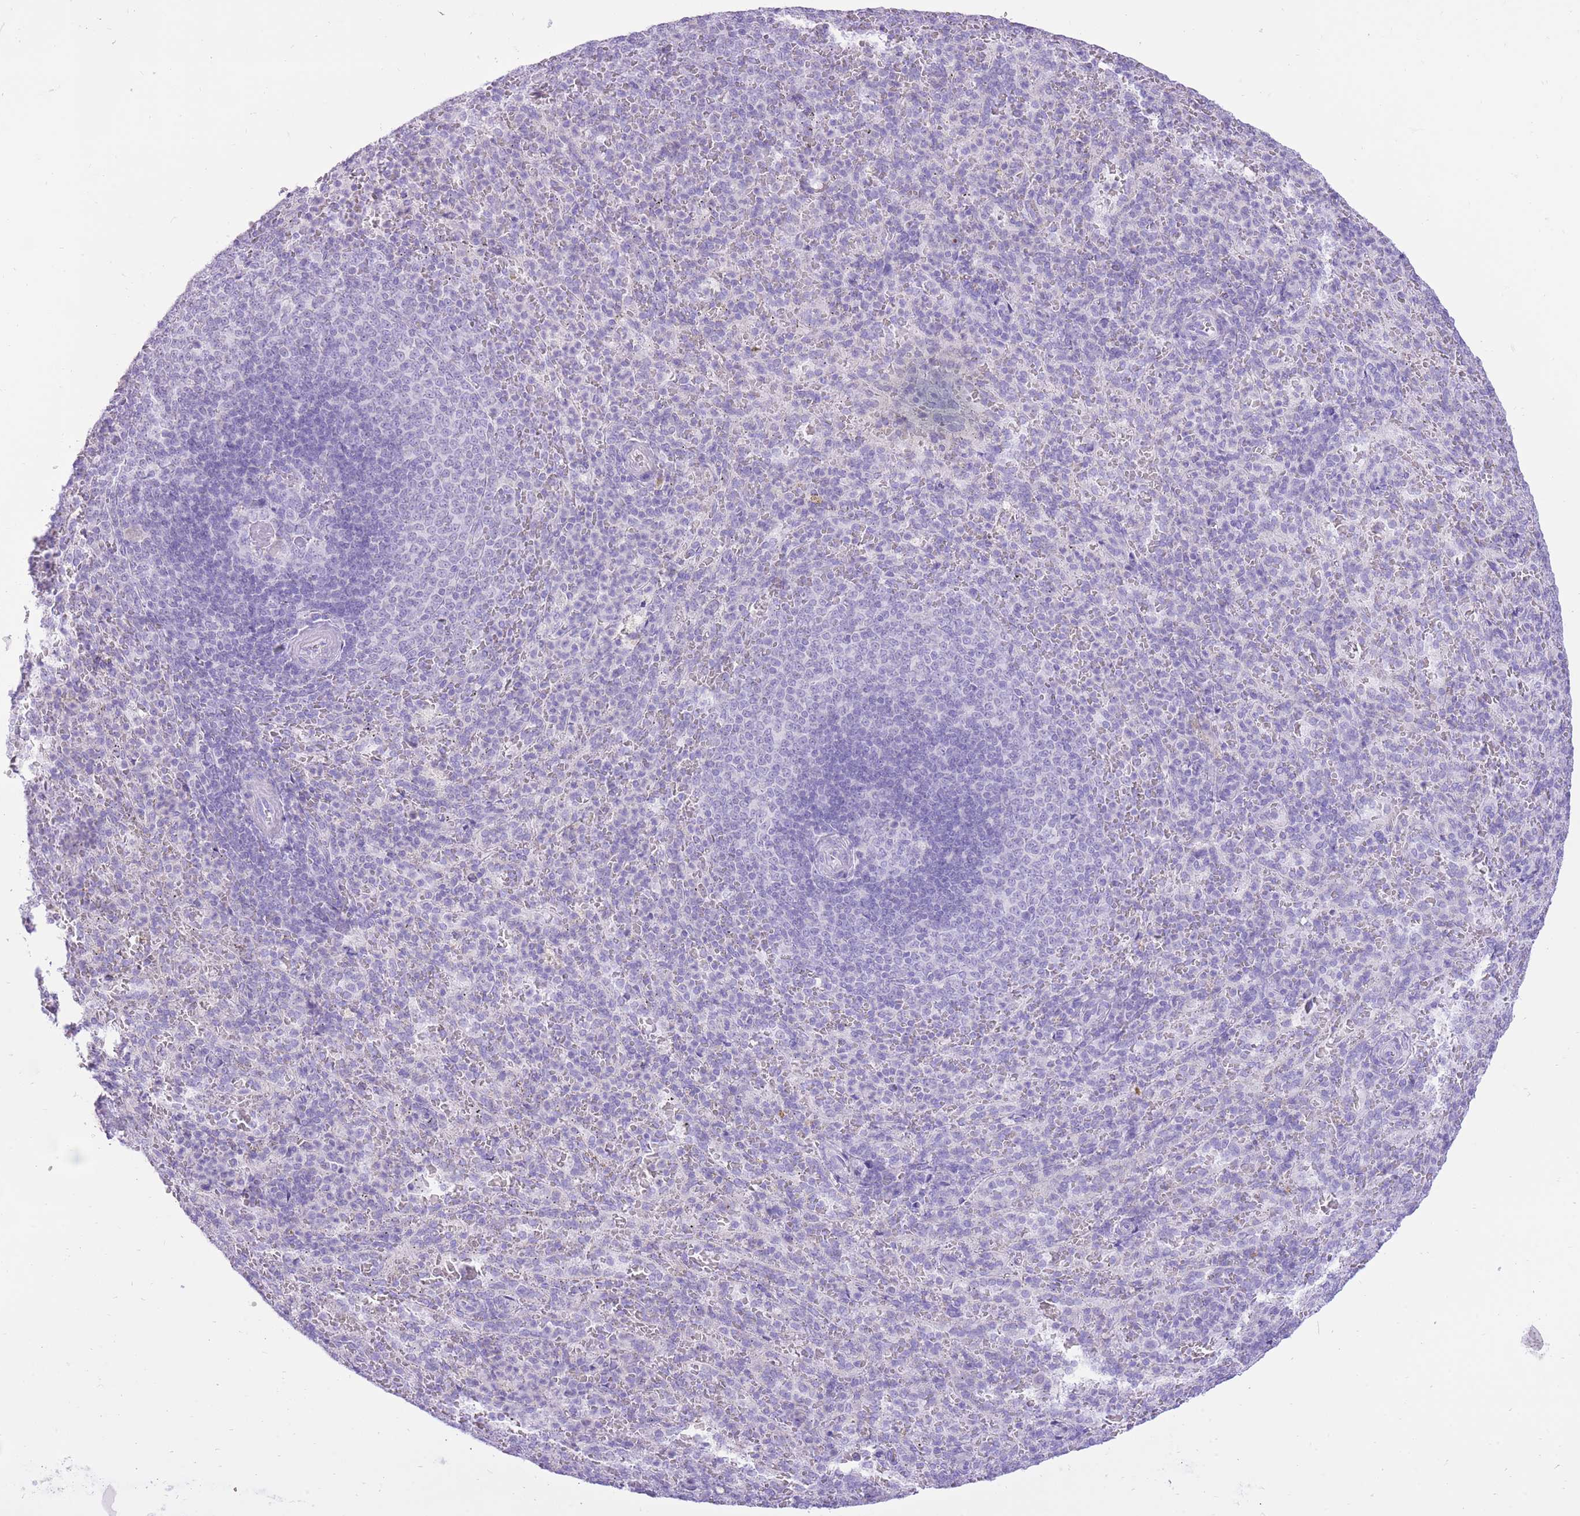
{"staining": {"intensity": "negative", "quantity": "none", "location": "none"}, "tissue": "spleen", "cell_type": "Cells in red pulp", "image_type": "normal", "snomed": [{"axis": "morphology", "description": "Normal tissue, NOS"}, {"axis": "topography", "description": "Spleen"}], "caption": "An image of spleen stained for a protein exhibits no brown staining in cells in red pulp. (DAB (3,3'-diaminobenzidine) immunohistochemistry (IHC) with hematoxylin counter stain).", "gene": "SLC4A4", "patient": {"sex": "female", "age": 21}}